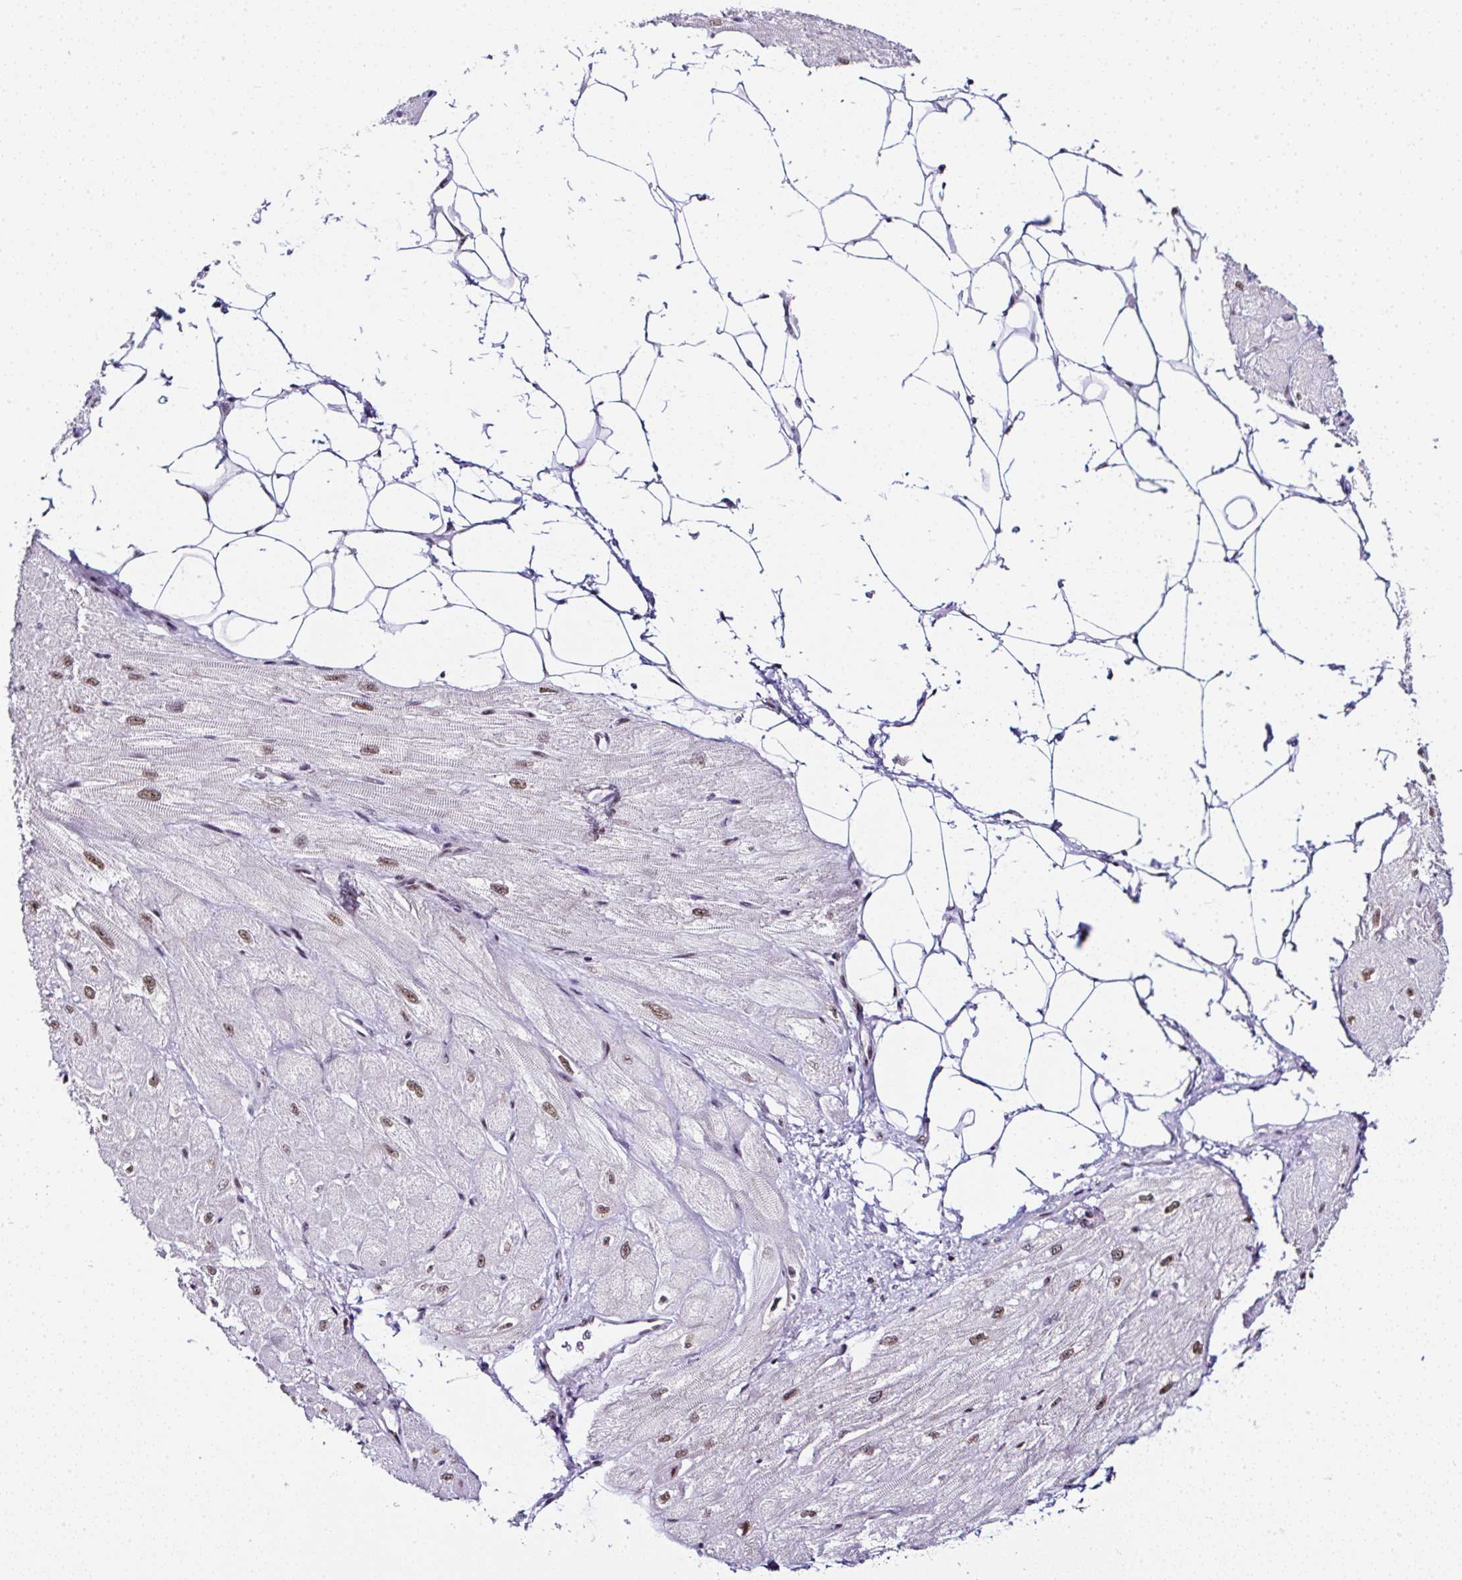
{"staining": {"intensity": "moderate", "quantity": "25%-75%", "location": "nuclear"}, "tissue": "heart muscle", "cell_type": "Cardiomyocytes", "image_type": "normal", "snomed": [{"axis": "morphology", "description": "Normal tissue, NOS"}, {"axis": "topography", "description": "Heart"}], "caption": "Immunohistochemistry image of benign heart muscle stained for a protein (brown), which reveals medium levels of moderate nuclear staining in about 25%-75% of cardiomyocytes.", "gene": "PTPN2", "patient": {"sex": "male", "age": 62}}